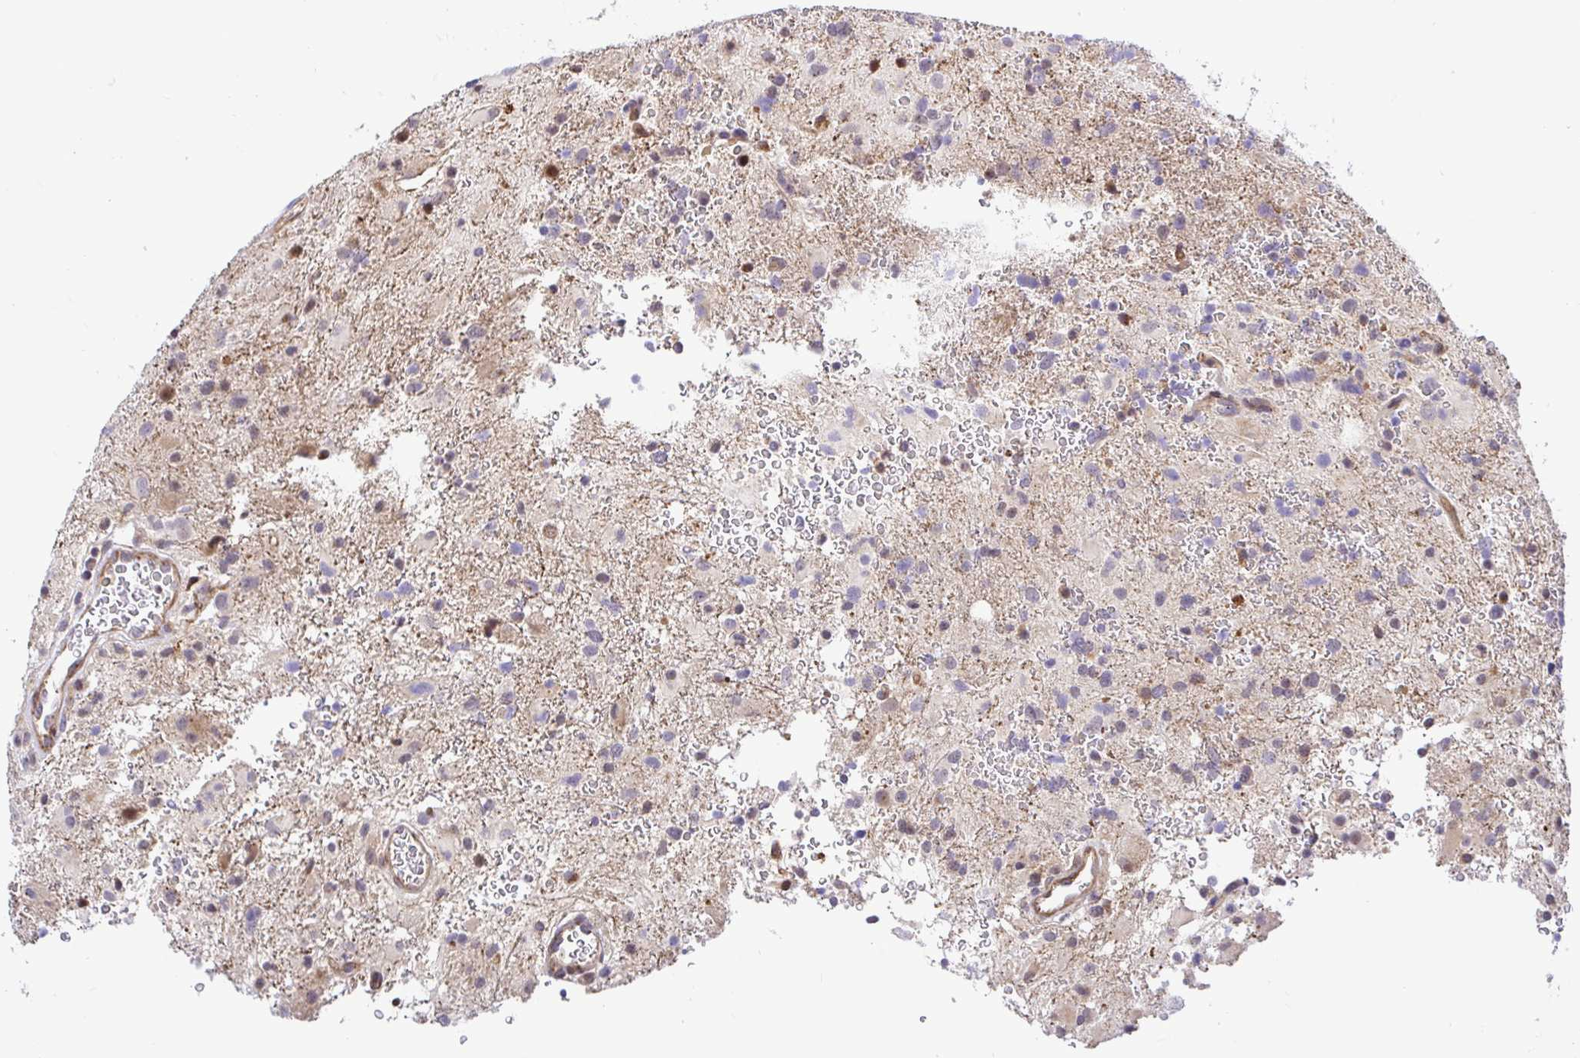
{"staining": {"intensity": "negative", "quantity": "none", "location": "none"}, "tissue": "glioma", "cell_type": "Tumor cells", "image_type": "cancer", "snomed": [{"axis": "morphology", "description": "Glioma, malignant, High grade"}, {"axis": "topography", "description": "Brain"}], "caption": "Malignant glioma (high-grade) was stained to show a protein in brown. There is no significant staining in tumor cells.", "gene": "TRIM55", "patient": {"sex": "male", "age": 53}}